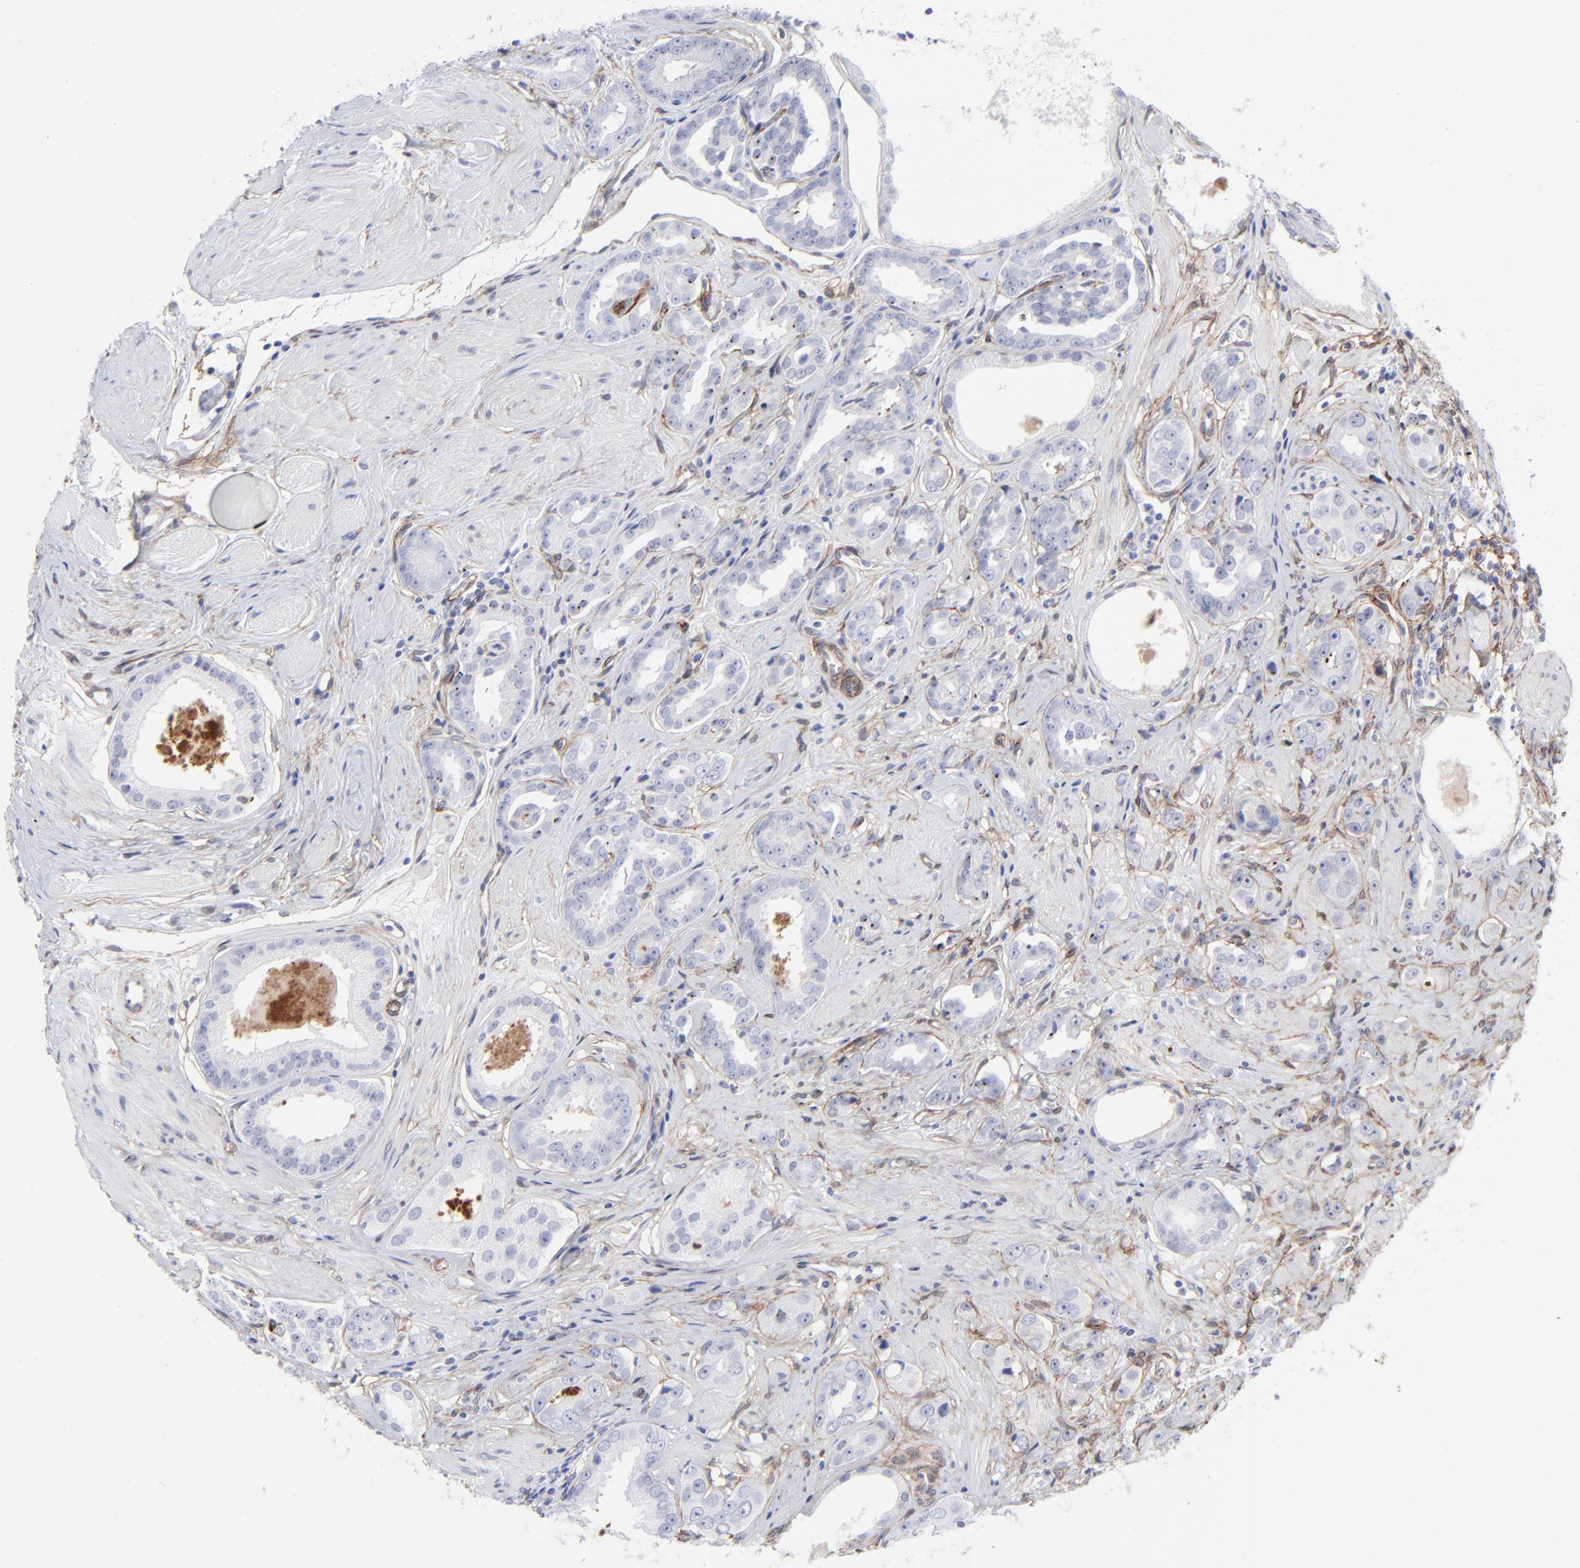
{"staining": {"intensity": "negative", "quantity": "none", "location": "none"}, "tissue": "prostate cancer", "cell_type": "Tumor cells", "image_type": "cancer", "snomed": [{"axis": "morphology", "description": "Adenocarcinoma, Medium grade"}, {"axis": "topography", "description": "Prostate"}], "caption": "The IHC histopathology image has no significant expression in tumor cells of prostate cancer (medium-grade adenocarcinoma) tissue.", "gene": "PDGFRB", "patient": {"sex": "male", "age": 53}}